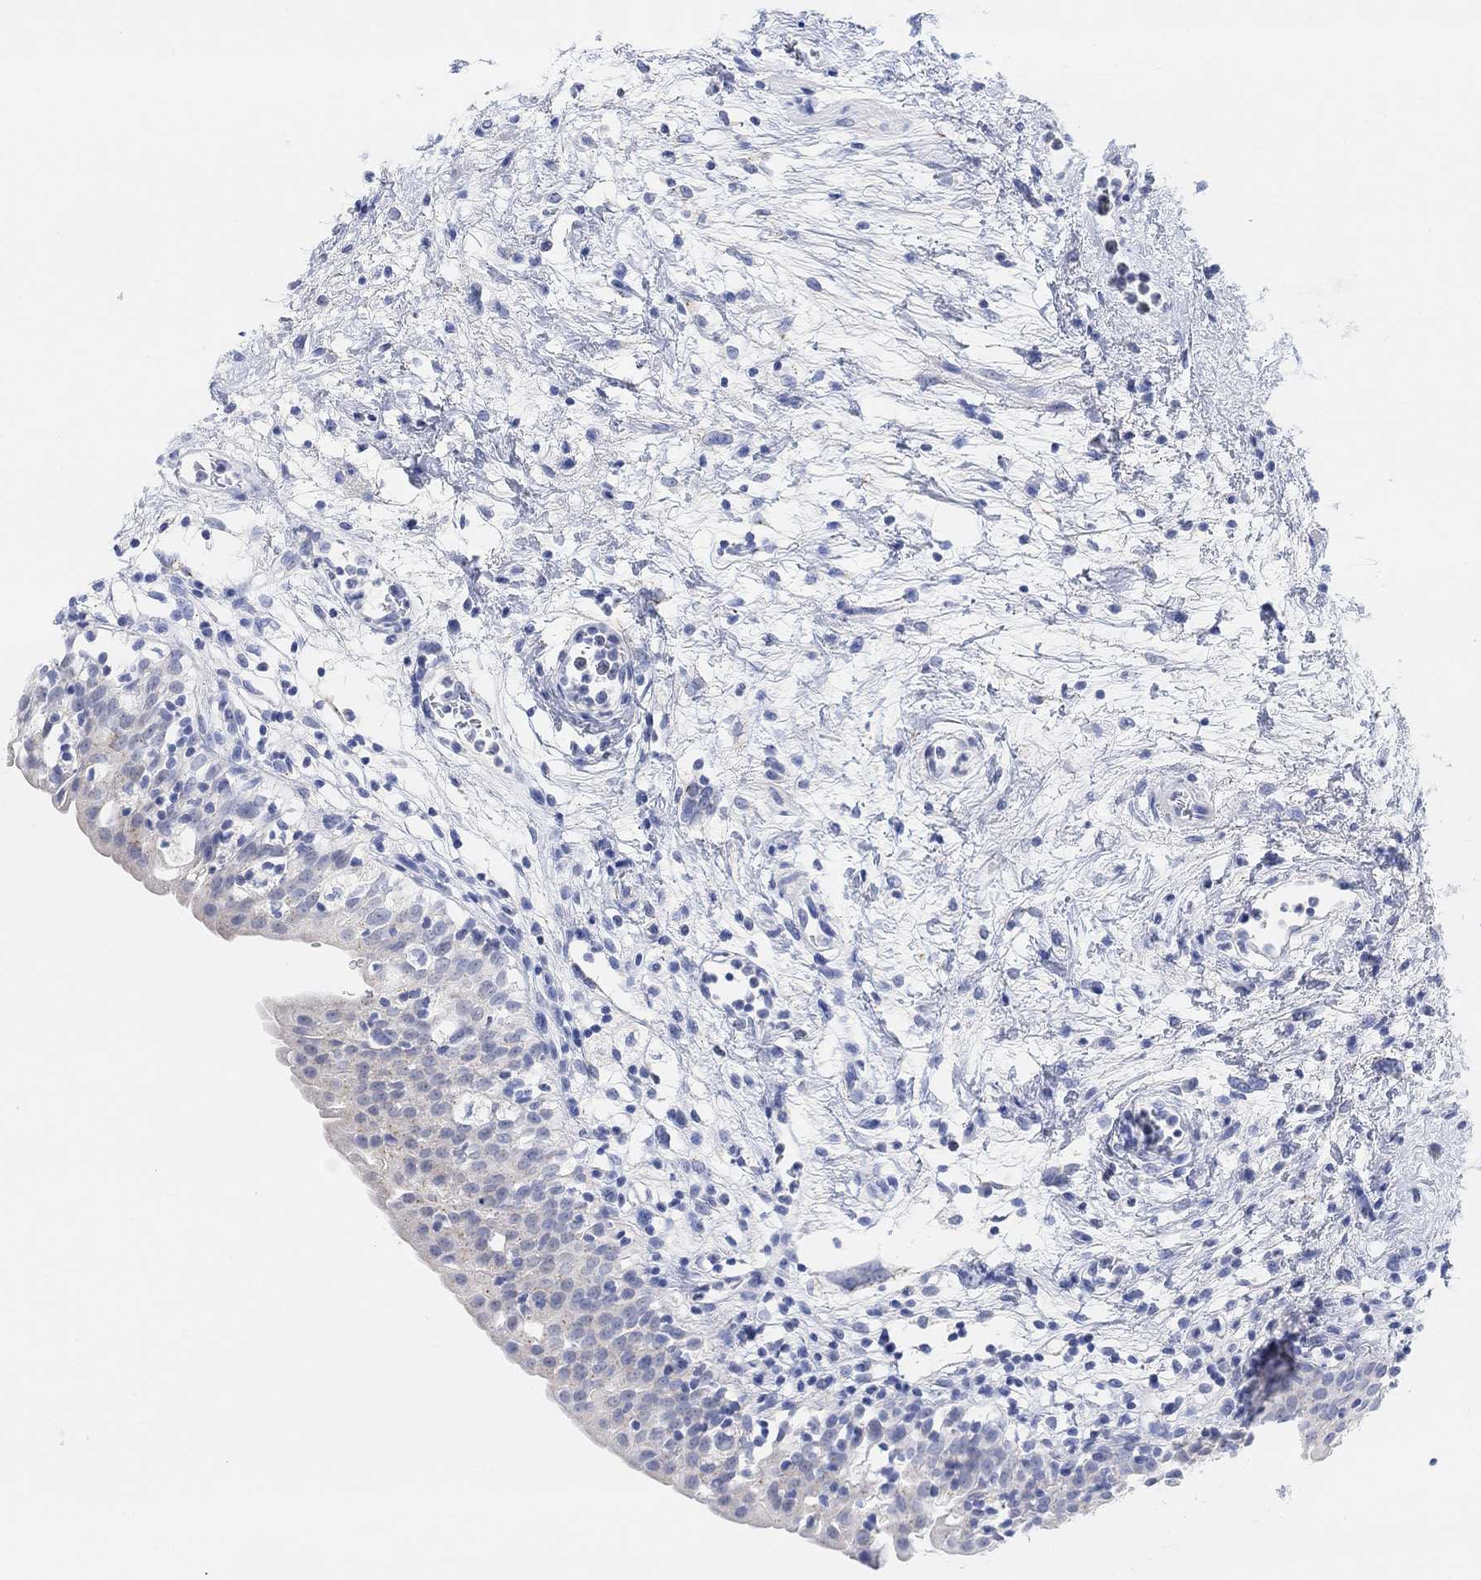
{"staining": {"intensity": "negative", "quantity": "none", "location": "none"}, "tissue": "urinary bladder", "cell_type": "Urothelial cells", "image_type": "normal", "snomed": [{"axis": "morphology", "description": "Normal tissue, NOS"}, {"axis": "topography", "description": "Urinary bladder"}], "caption": "This is an immunohistochemistry (IHC) histopathology image of unremarkable urinary bladder. There is no staining in urothelial cells.", "gene": "ENO4", "patient": {"sex": "male", "age": 76}}